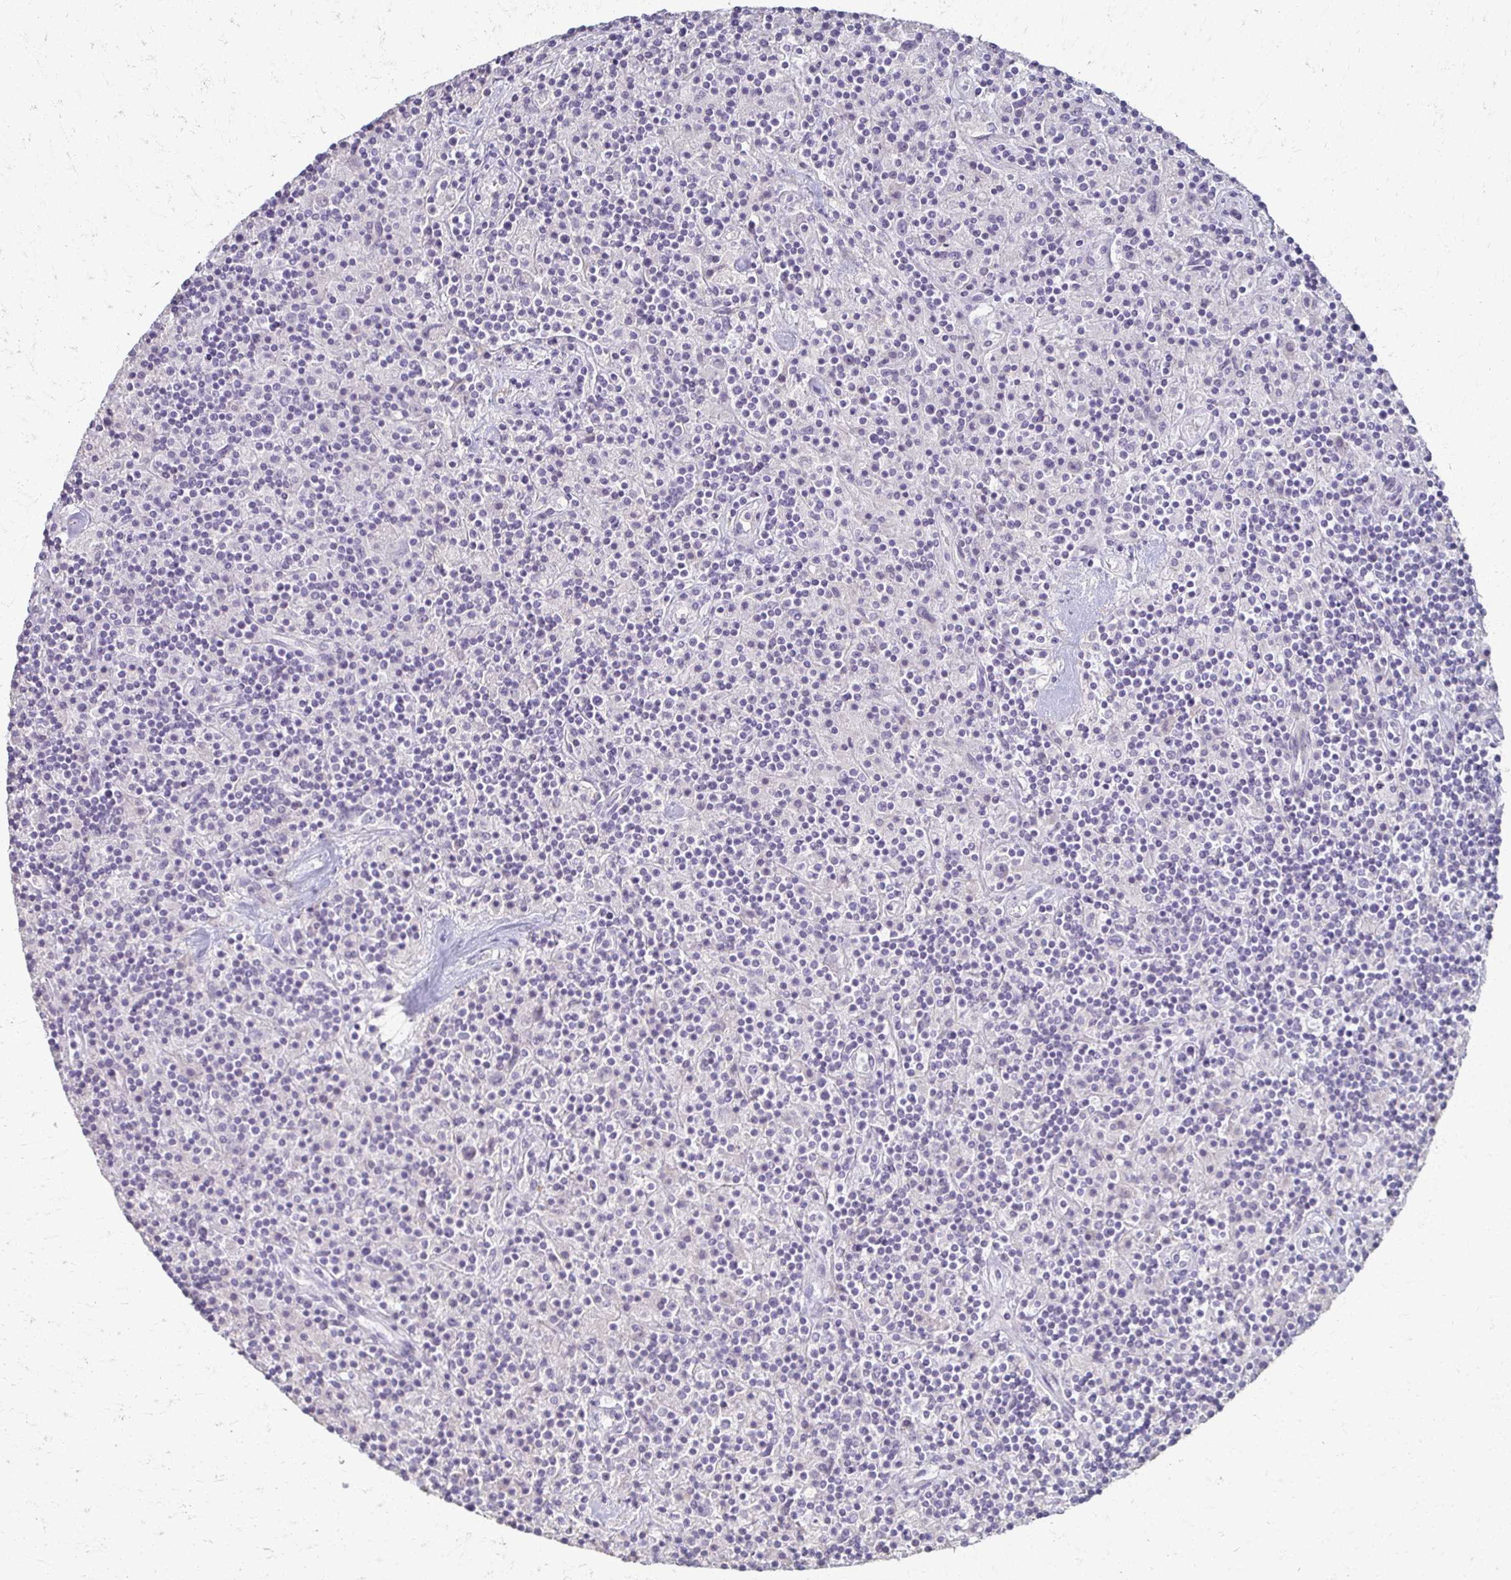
{"staining": {"intensity": "negative", "quantity": "none", "location": "none"}, "tissue": "lymphoma", "cell_type": "Tumor cells", "image_type": "cancer", "snomed": [{"axis": "morphology", "description": "Hodgkin's disease, NOS"}, {"axis": "topography", "description": "Lymph node"}], "caption": "Tumor cells show no significant protein expression in Hodgkin's disease.", "gene": "FOXO4", "patient": {"sex": "male", "age": 70}}